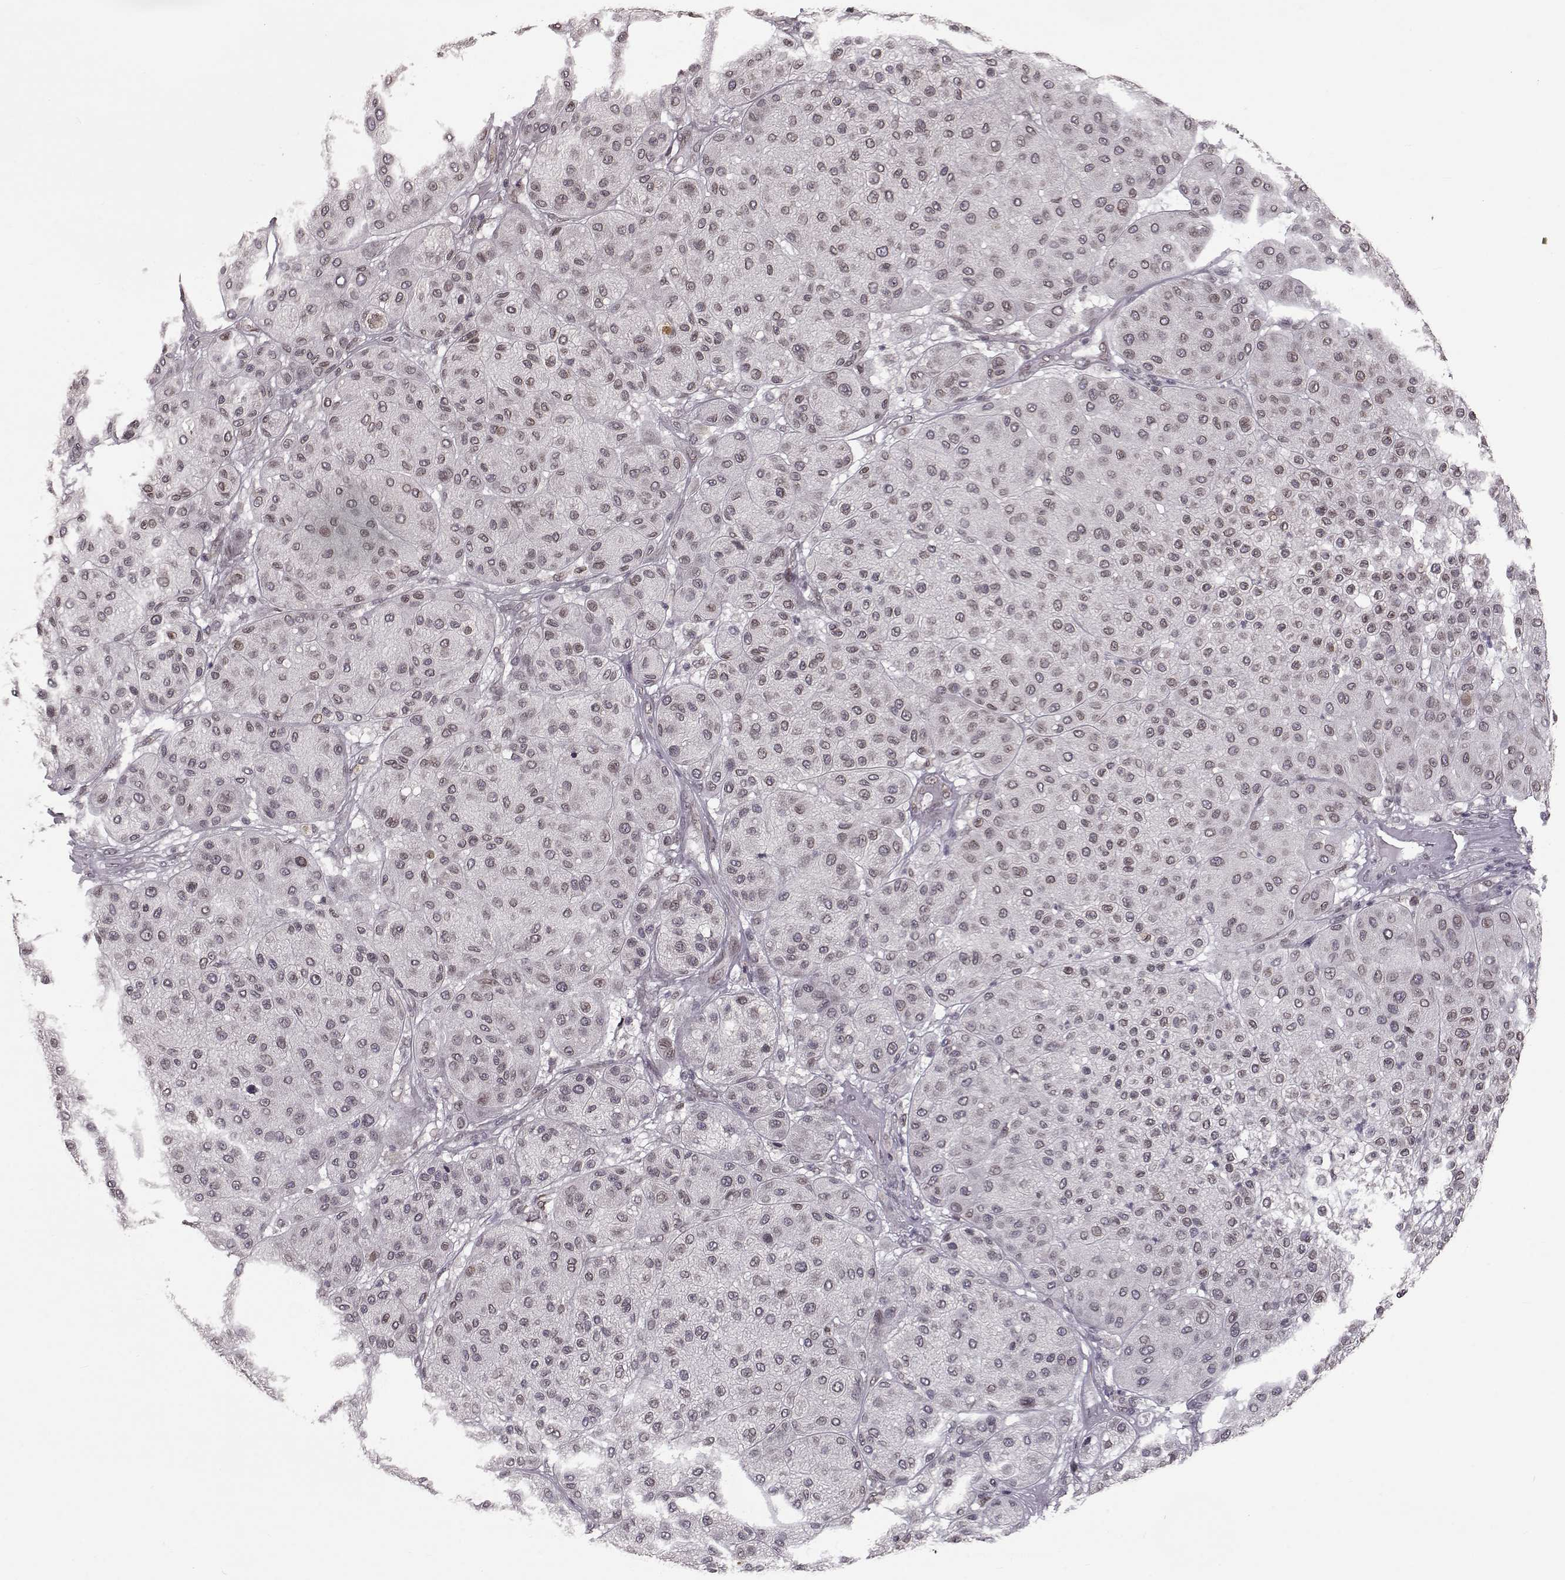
{"staining": {"intensity": "weak", "quantity": ">75%", "location": "cytoplasmic/membranous,nuclear"}, "tissue": "melanoma", "cell_type": "Tumor cells", "image_type": "cancer", "snomed": [{"axis": "morphology", "description": "Malignant melanoma, Metastatic site"}, {"axis": "topography", "description": "Smooth muscle"}], "caption": "Immunohistochemistry photomicrograph of neoplastic tissue: human melanoma stained using immunohistochemistry (IHC) displays low levels of weak protein expression localized specifically in the cytoplasmic/membranous and nuclear of tumor cells, appearing as a cytoplasmic/membranous and nuclear brown color.", "gene": "NUP37", "patient": {"sex": "male", "age": 41}}